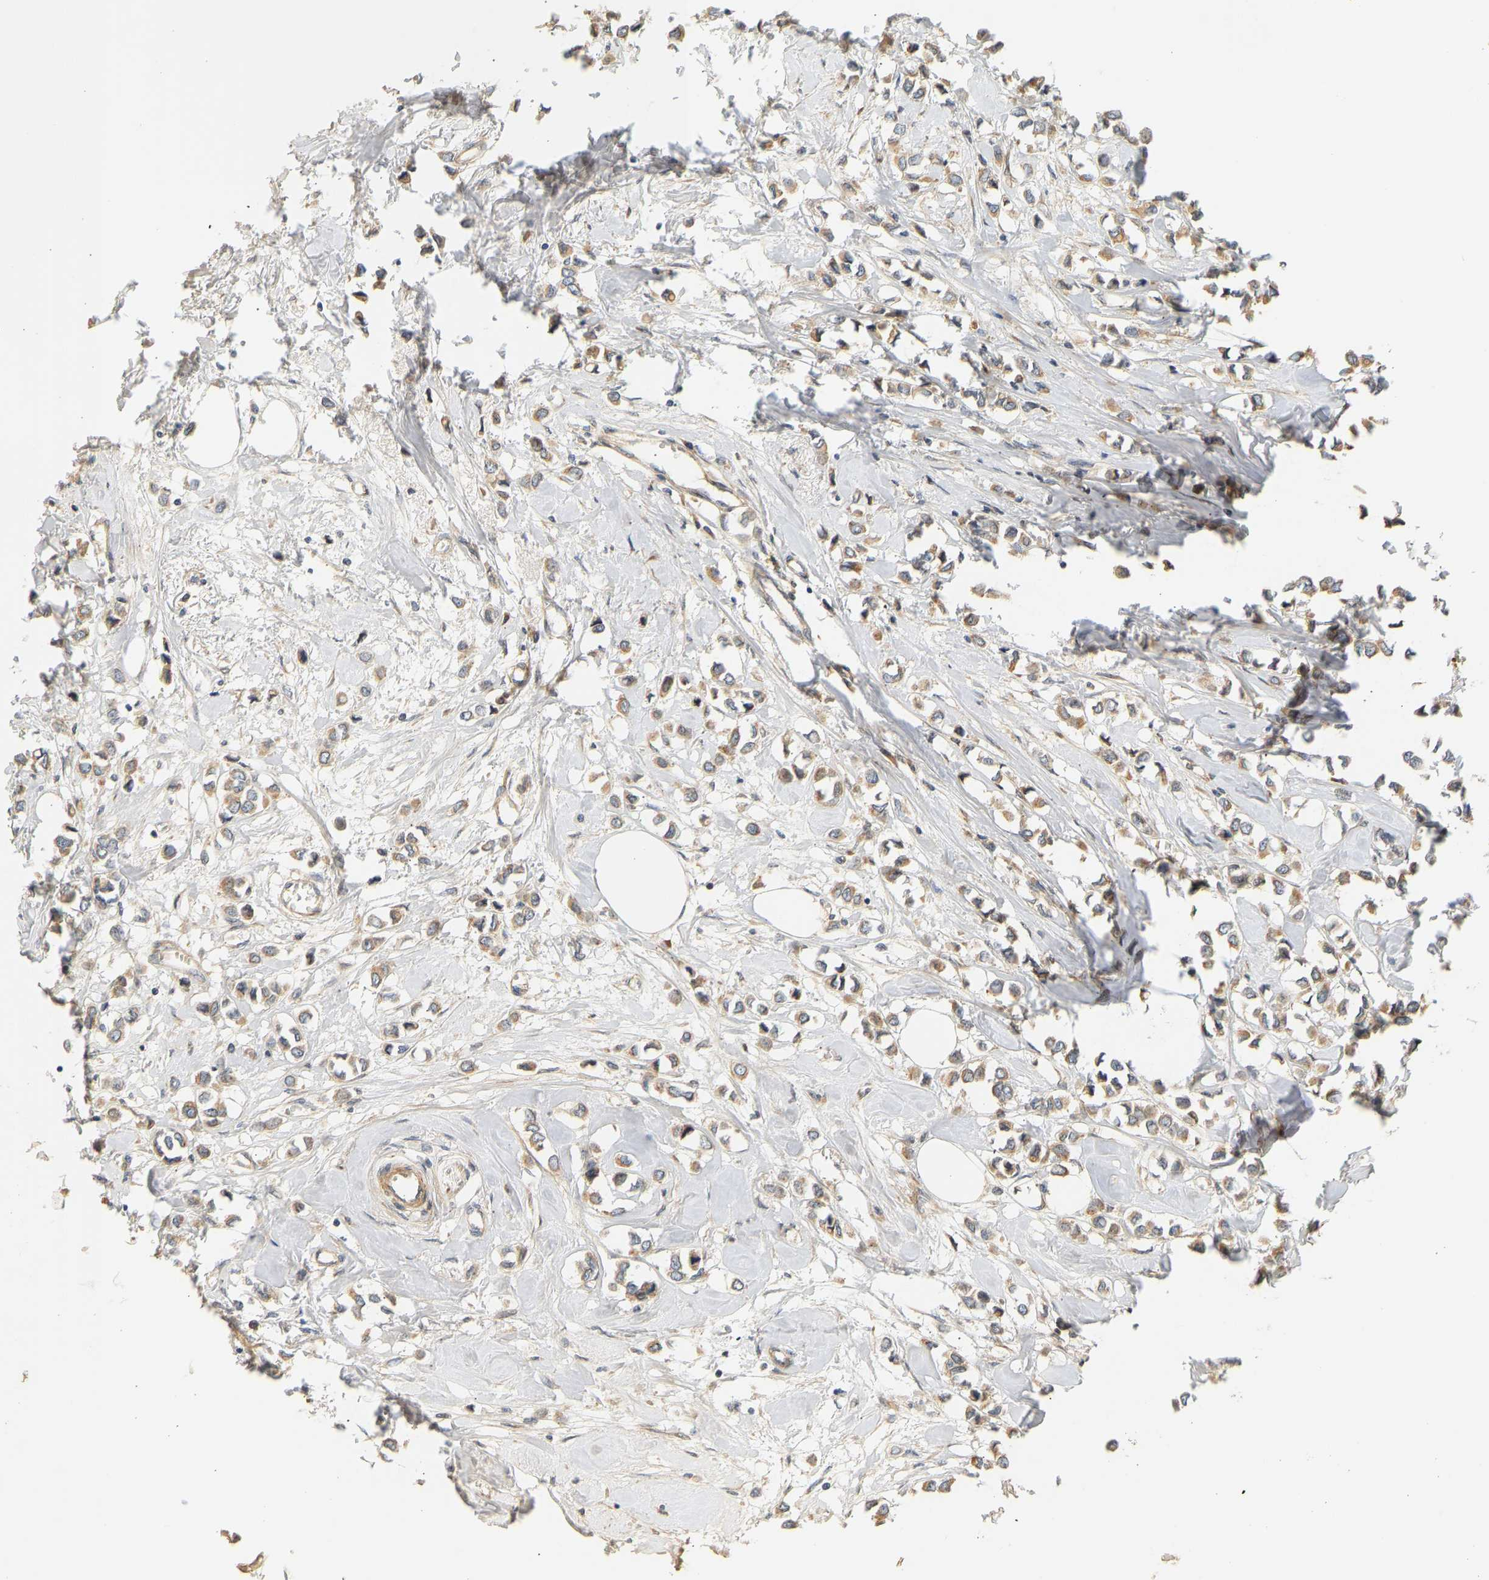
{"staining": {"intensity": "weak", "quantity": ">75%", "location": "cytoplasmic/membranous"}, "tissue": "breast cancer", "cell_type": "Tumor cells", "image_type": "cancer", "snomed": [{"axis": "morphology", "description": "Lobular carcinoma"}, {"axis": "topography", "description": "Breast"}], "caption": "A photomicrograph showing weak cytoplasmic/membranous positivity in approximately >75% of tumor cells in breast cancer (lobular carcinoma), as visualized by brown immunohistochemical staining.", "gene": "CEP57", "patient": {"sex": "female", "age": 51}}